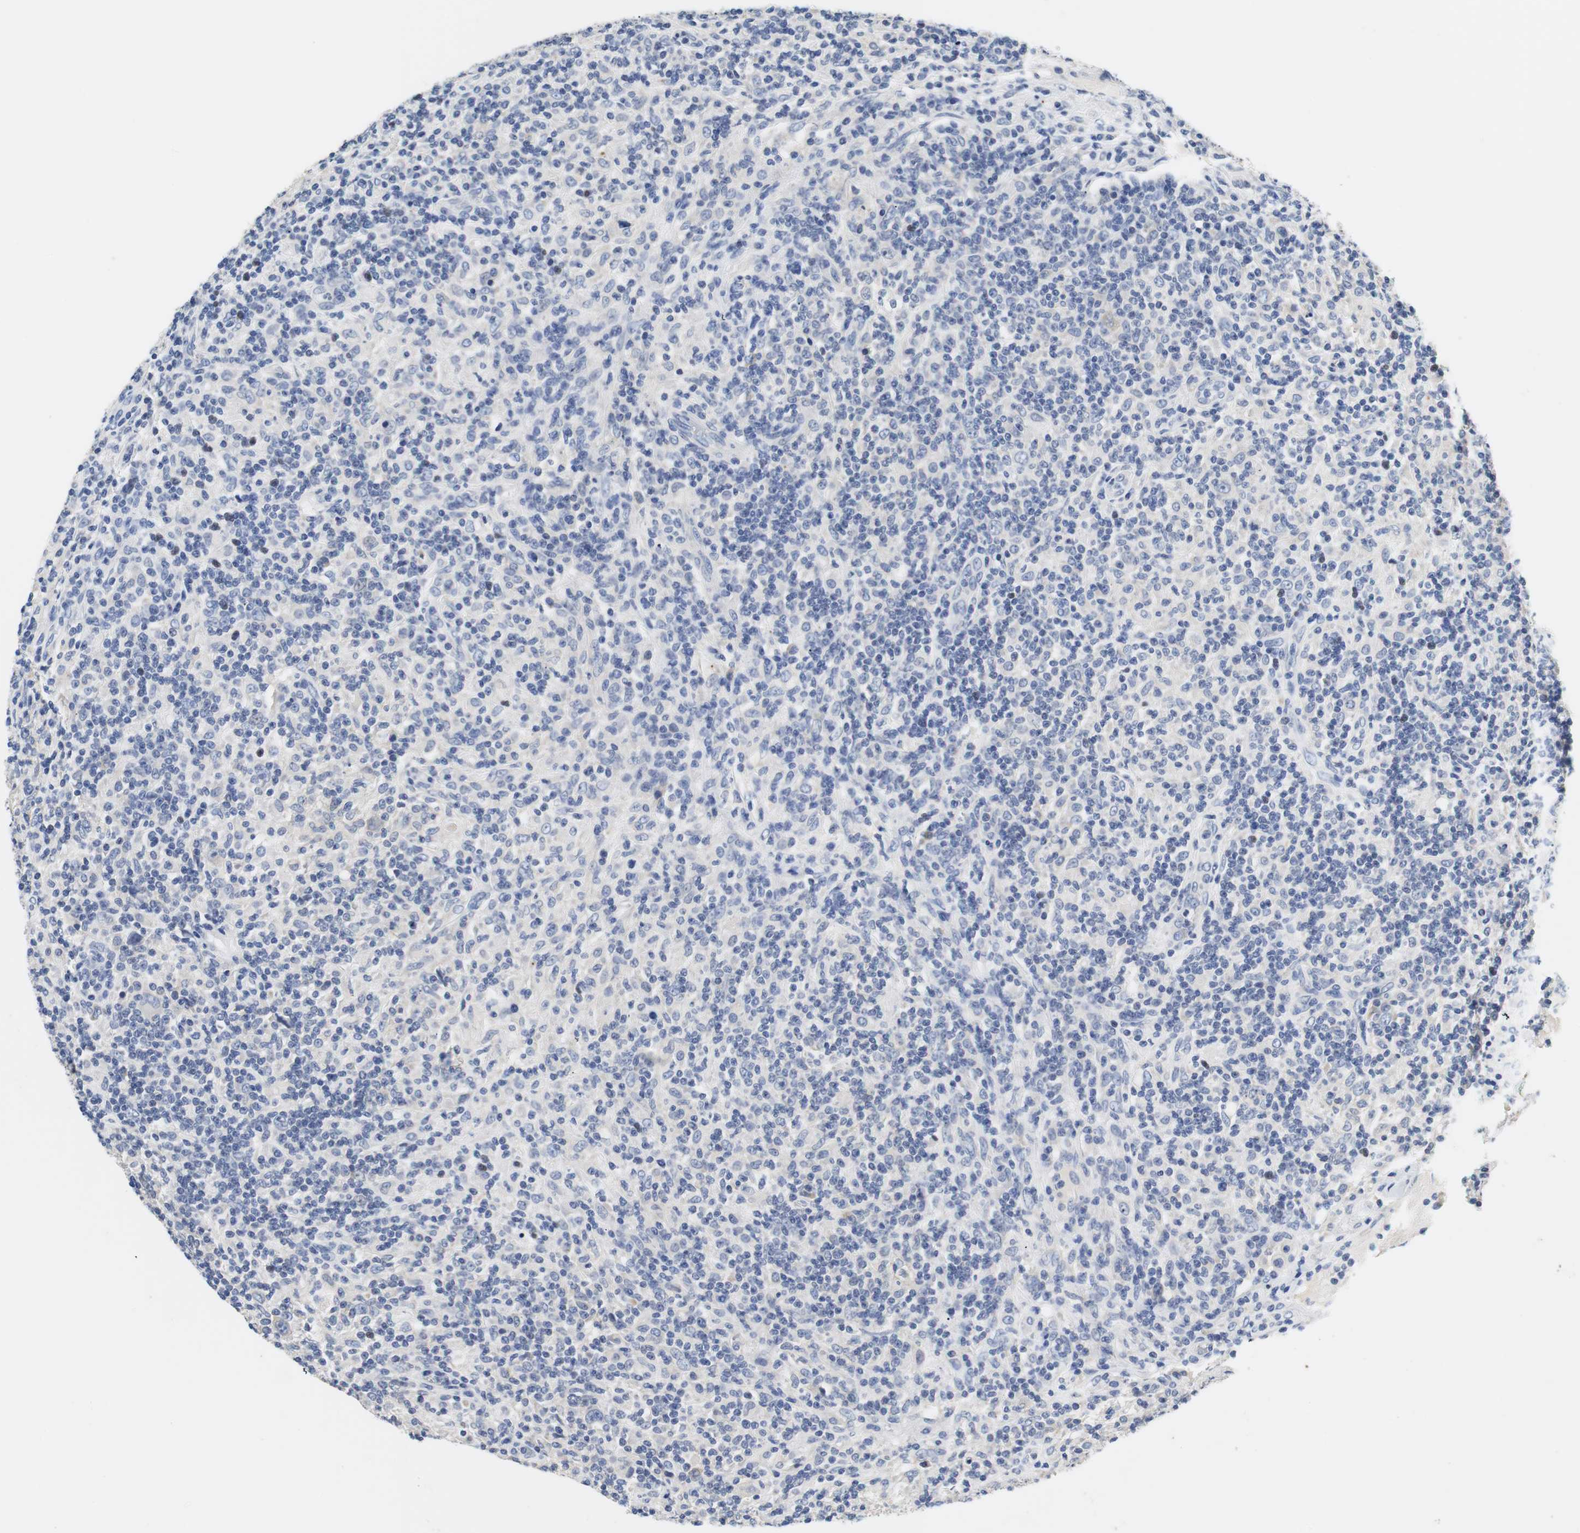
{"staining": {"intensity": "negative", "quantity": "none", "location": "none"}, "tissue": "lymphoma", "cell_type": "Tumor cells", "image_type": "cancer", "snomed": [{"axis": "morphology", "description": "Hodgkin's disease, NOS"}, {"axis": "topography", "description": "Lymph node"}], "caption": "Micrograph shows no protein positivity in tumor cells of lymphoma tissue.", "gene": "PCK1", "patient": {"sex": "male", "age": 70}}